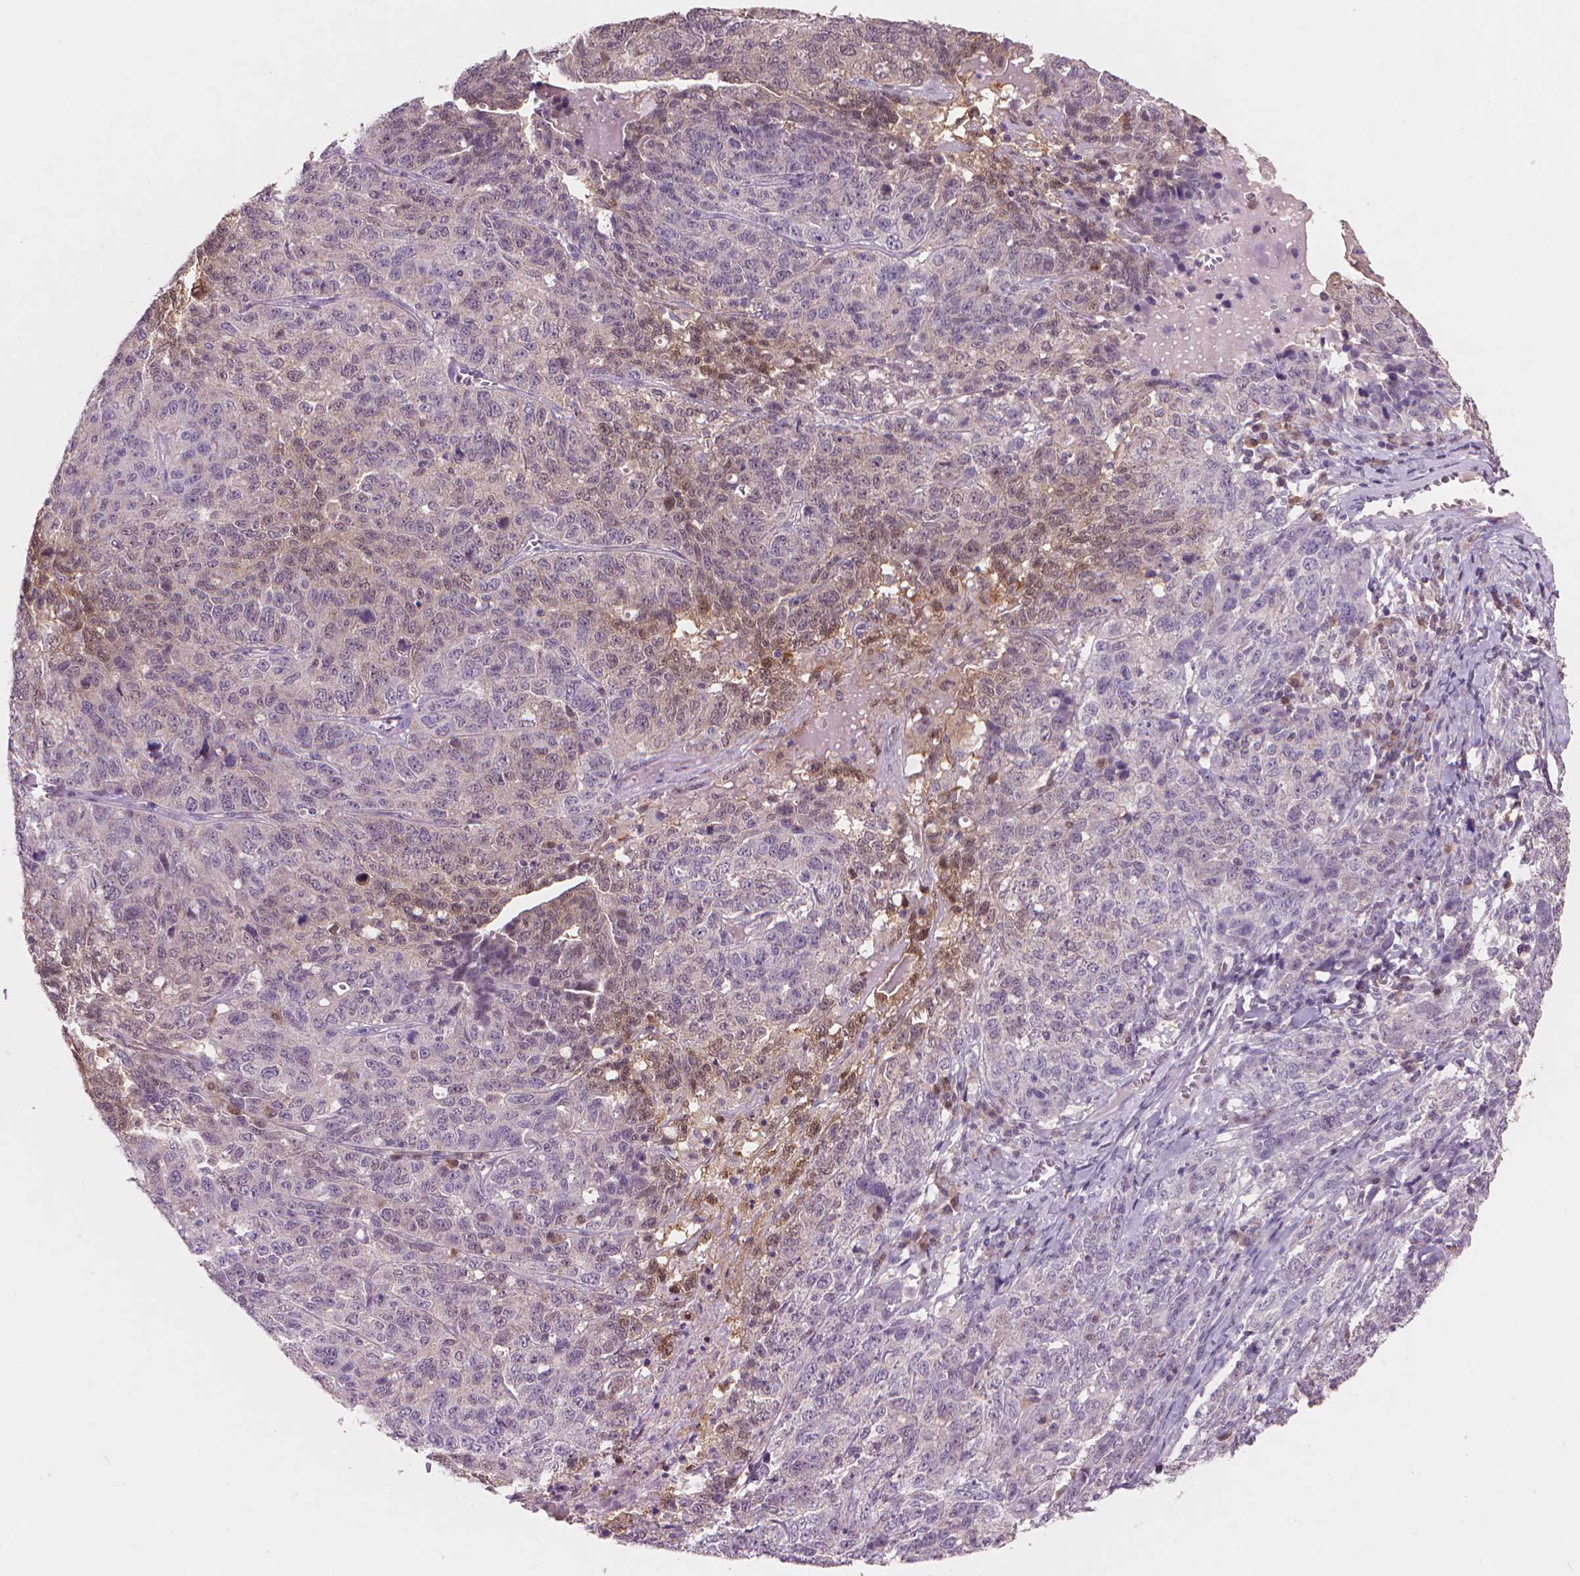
{"staining": {"intensity": "negative", "quantity": "none", "location": "none"}, "tissue": "ovarian cancer", "cell_type": "Tumor cells", "image_type": "cancer", "snomed": [{"axis": "morphology", "description": "Cystadenocarcinoma, serous, NOS"}, {"axis": "topography", "description": "Ovary"}], "caption": "The immunohistochemistry image has no significant staining in tumor cells of ovarian cancer (serous cystadenocarcinoma) tissue.", "gene": "ENO2", "patient": {"sex": "female", "age": 71}}